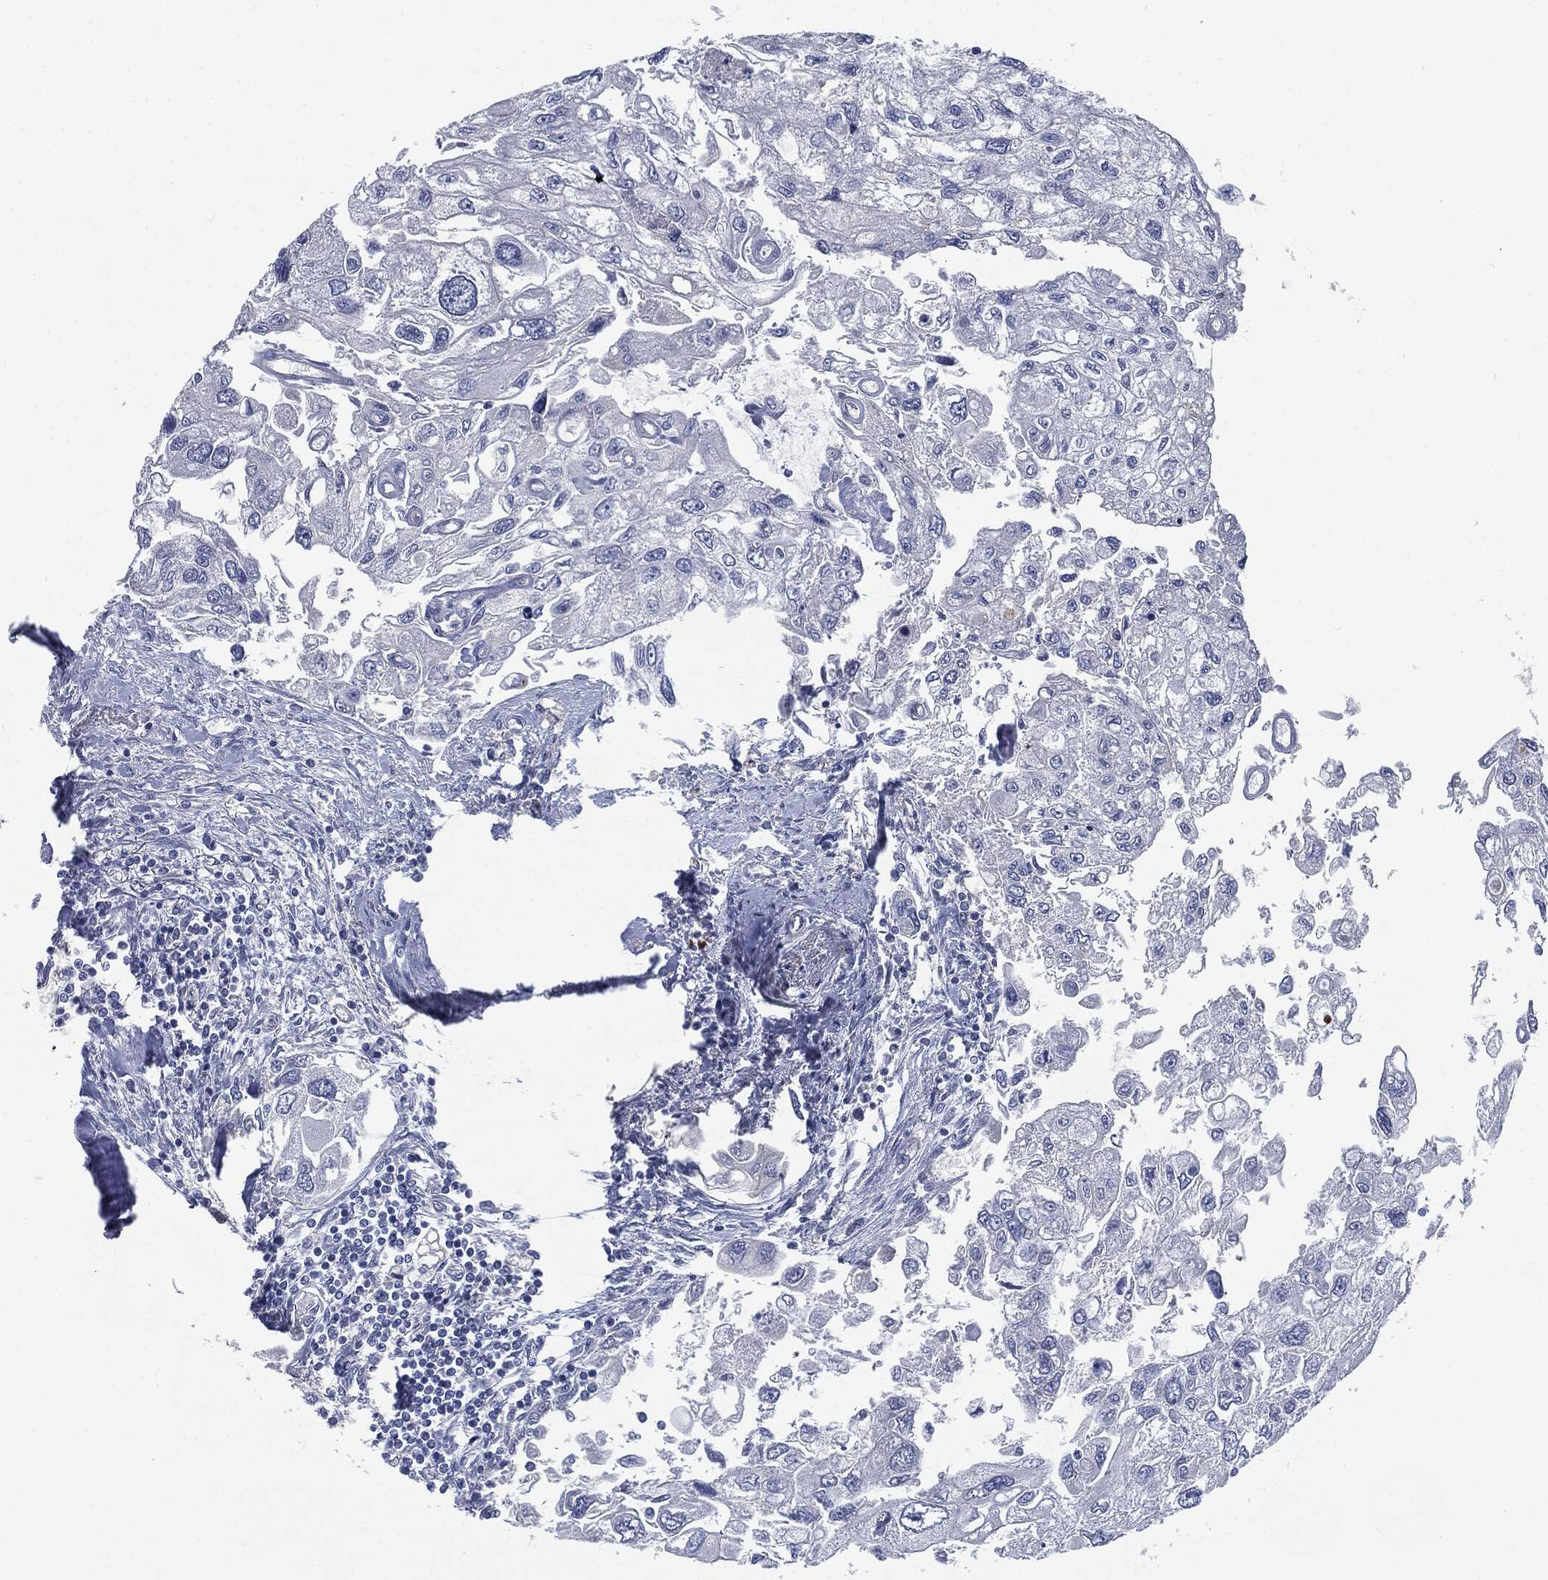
{"staining": {"intensity": "negative", "quantity": "none", "location": "none"}, "tissue": "urothelial cancer", "cell_type": "Tumor cells", "image_type": "cancer", "snomed": [{"axis": "morphology", "description": "Urothelial carcinoma, High grade"}, {"axis": "topography", "description": "Urinary bladder"}], "caption": "The histopathology image exhibits no significant positivity in tumor cells of urothelial carcinoma (high-grade).", "gene": "CD27", "patient": {"sex": "male", "age": 59}}